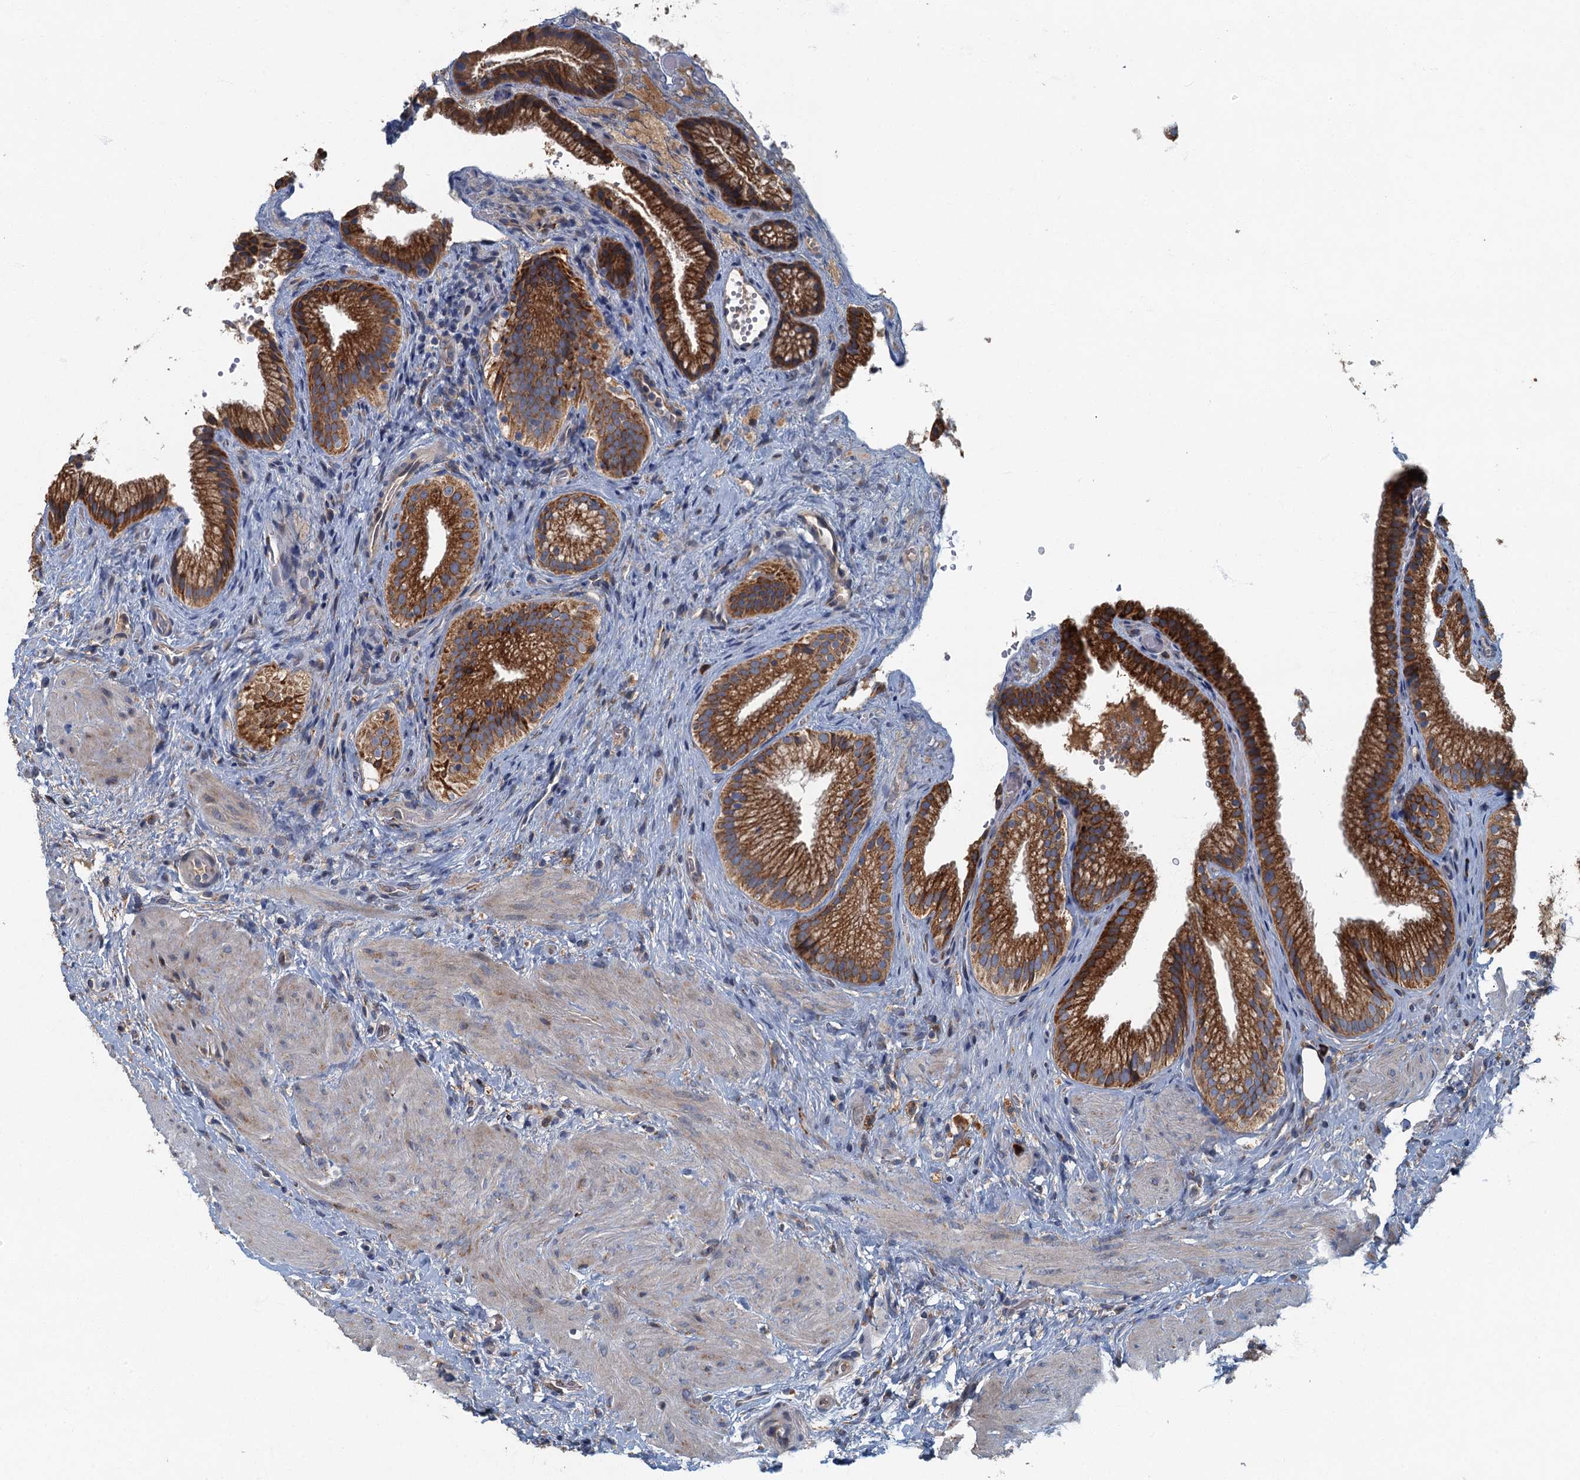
{"staining": {"intensity": "strong", "quantity": ">75%", "location": "cytoplasmic/membranous"}, "tissue": "gallbladder", "cell_type": "Glandular cells", "image_type": "normal", "snomed": [{"axis": "morphology", "description": "Normal tissue, NOS"}, {"axis": "morphology", "description": "Inflammation, NOS"}, {"axis": "topography", "description": "Gallbladder"}], "caption": "Immunohistochemical staining of unremarkable gallbladder shows strong cytoplasmic/membranous protein positivity in about >75% of glandular cells.", "gene": "SPDYC", "patient": {"sex": "male", "age": 51}}